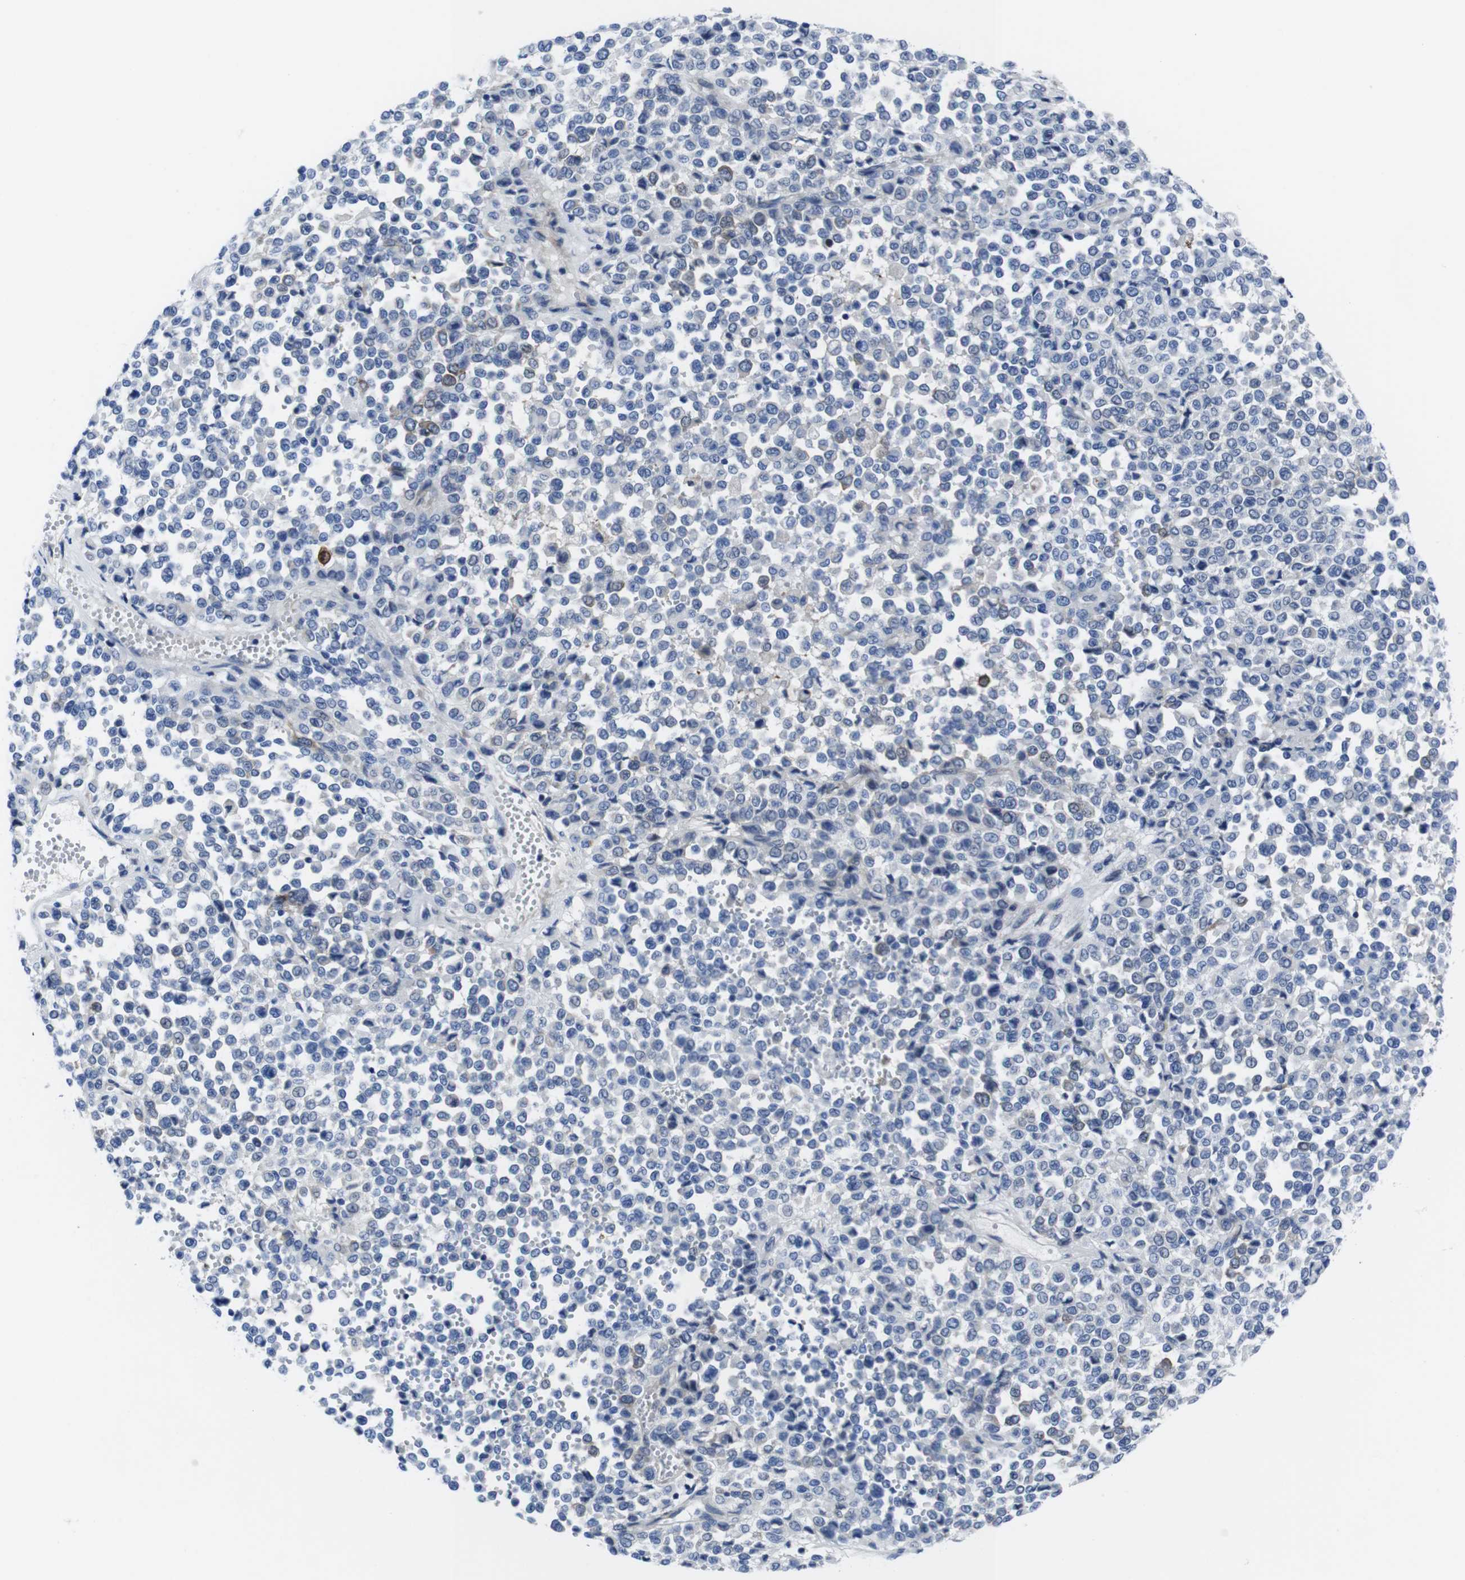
{"staining": {"intensity": "weak", "quantity": "<25%", "location": "cytoplasmic/membranous"}, "tissue": "melanoma", "cell_type": "Tumor cells", "image_type": "cancer", "snomed": [{"axis": "morphology", "description": "Malignant melanoma, Metastatic site"}, {"axis": "topography", "description": "Pancreas"}], "caption": "Immunohistochemical staining of malignant melanoma (metastatic site) exhibits no significant expression in tumor cells. (IHC, brightfield microscopy, high magnification).", "gene": "EIF4A1", "patient": {"sex": "female", "age": 30}}